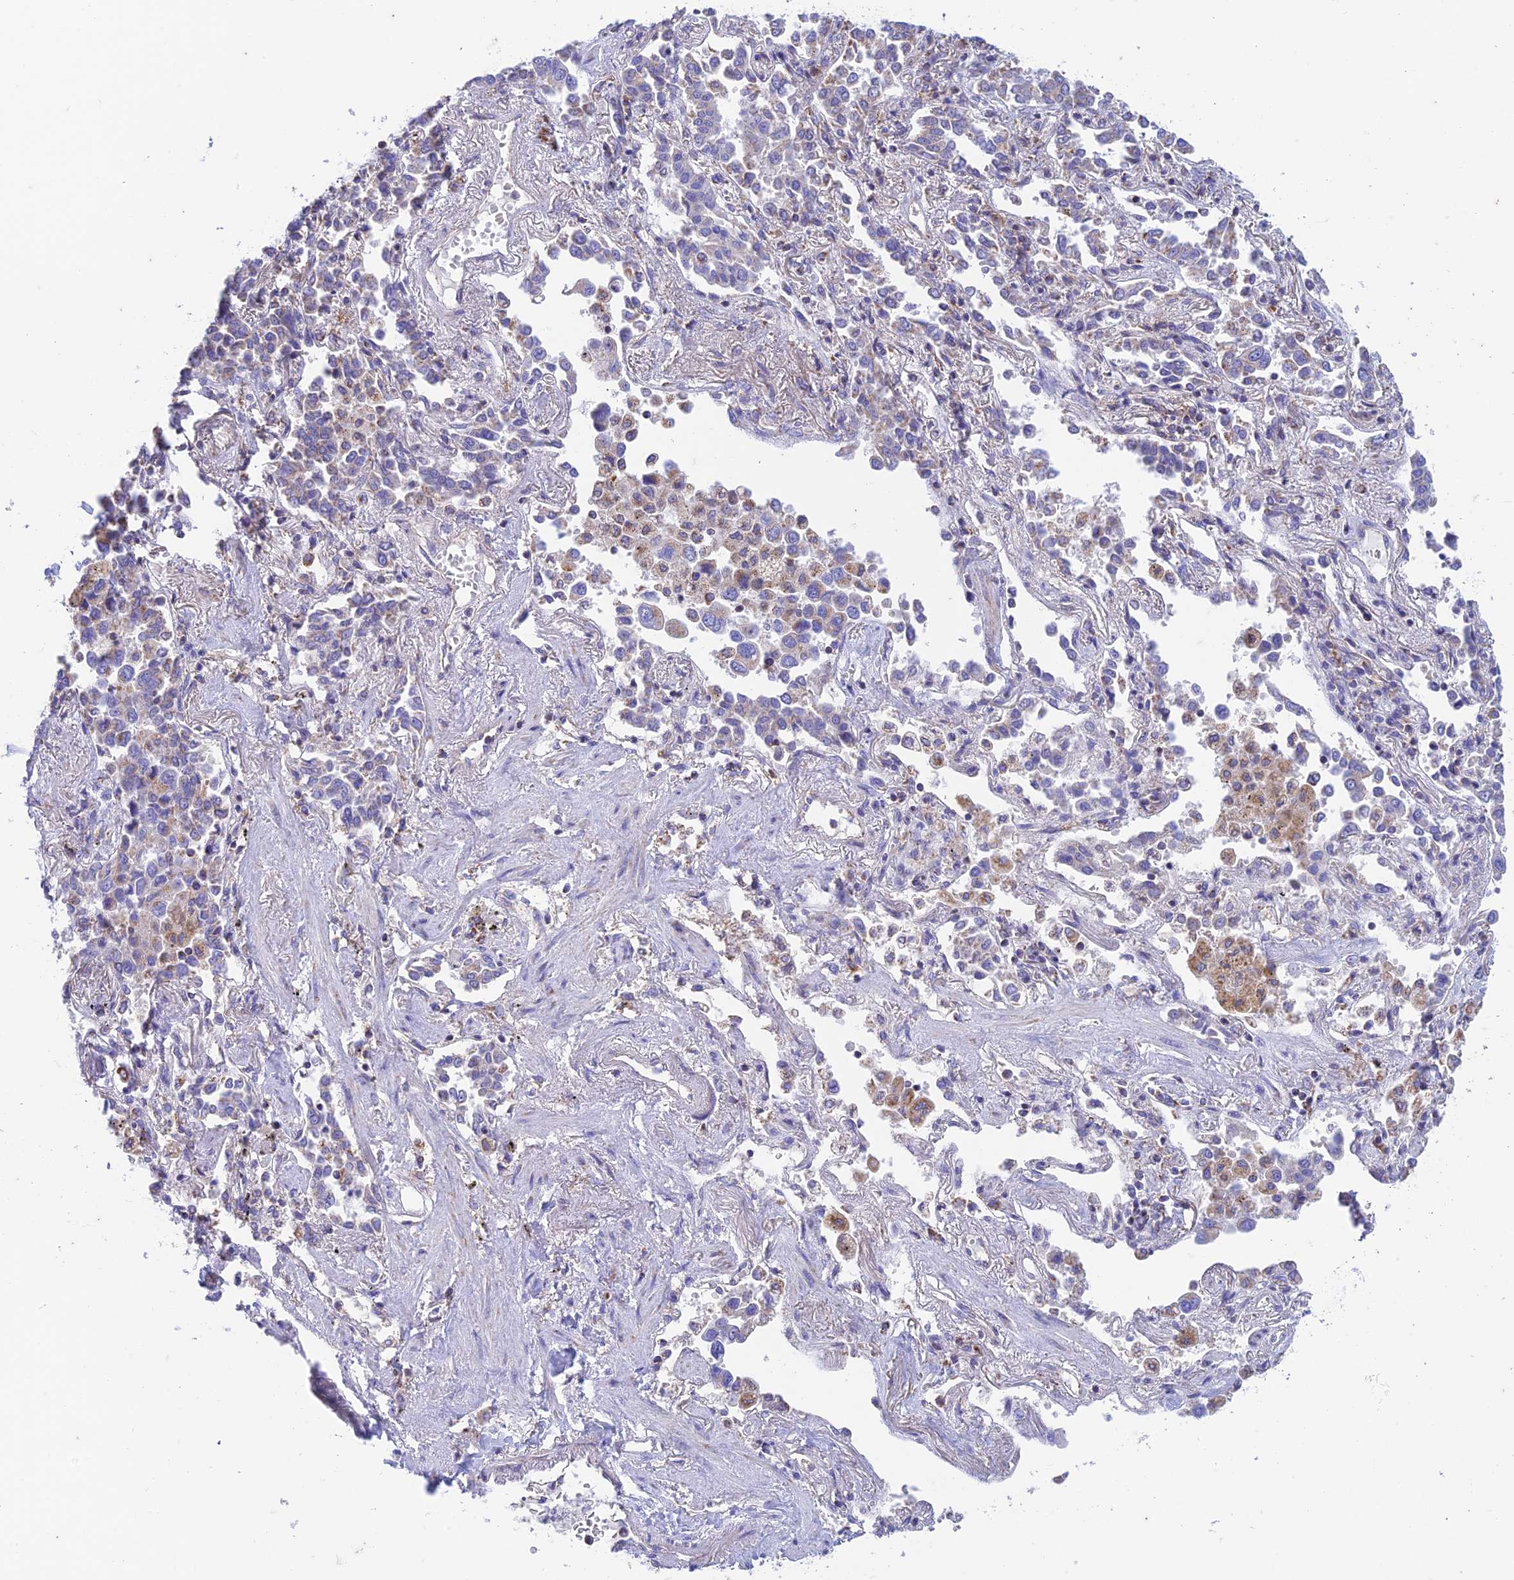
{"staining": {"intensity": "weak", "quantity": "25%-75%", "location": "cytoplasmic/membranous"}, "tissue": "lung cancer", "cell_type": "Tumor cells", "image_type": "cancer", "snomed": [{"axis": "morphology", "description": "Adenocarcinoma, NOS"}, {"axis": "topography", "description": "Lung"}], "caption": "A histopathology image showing weak cytoplasmic/membranous expression in about 25%-75% of tumor cells in lung cancer, as visualized by brown immunohistochemical staining.", "gene": "ZNF181", "patient": {"sex": "male", "age": 67}}